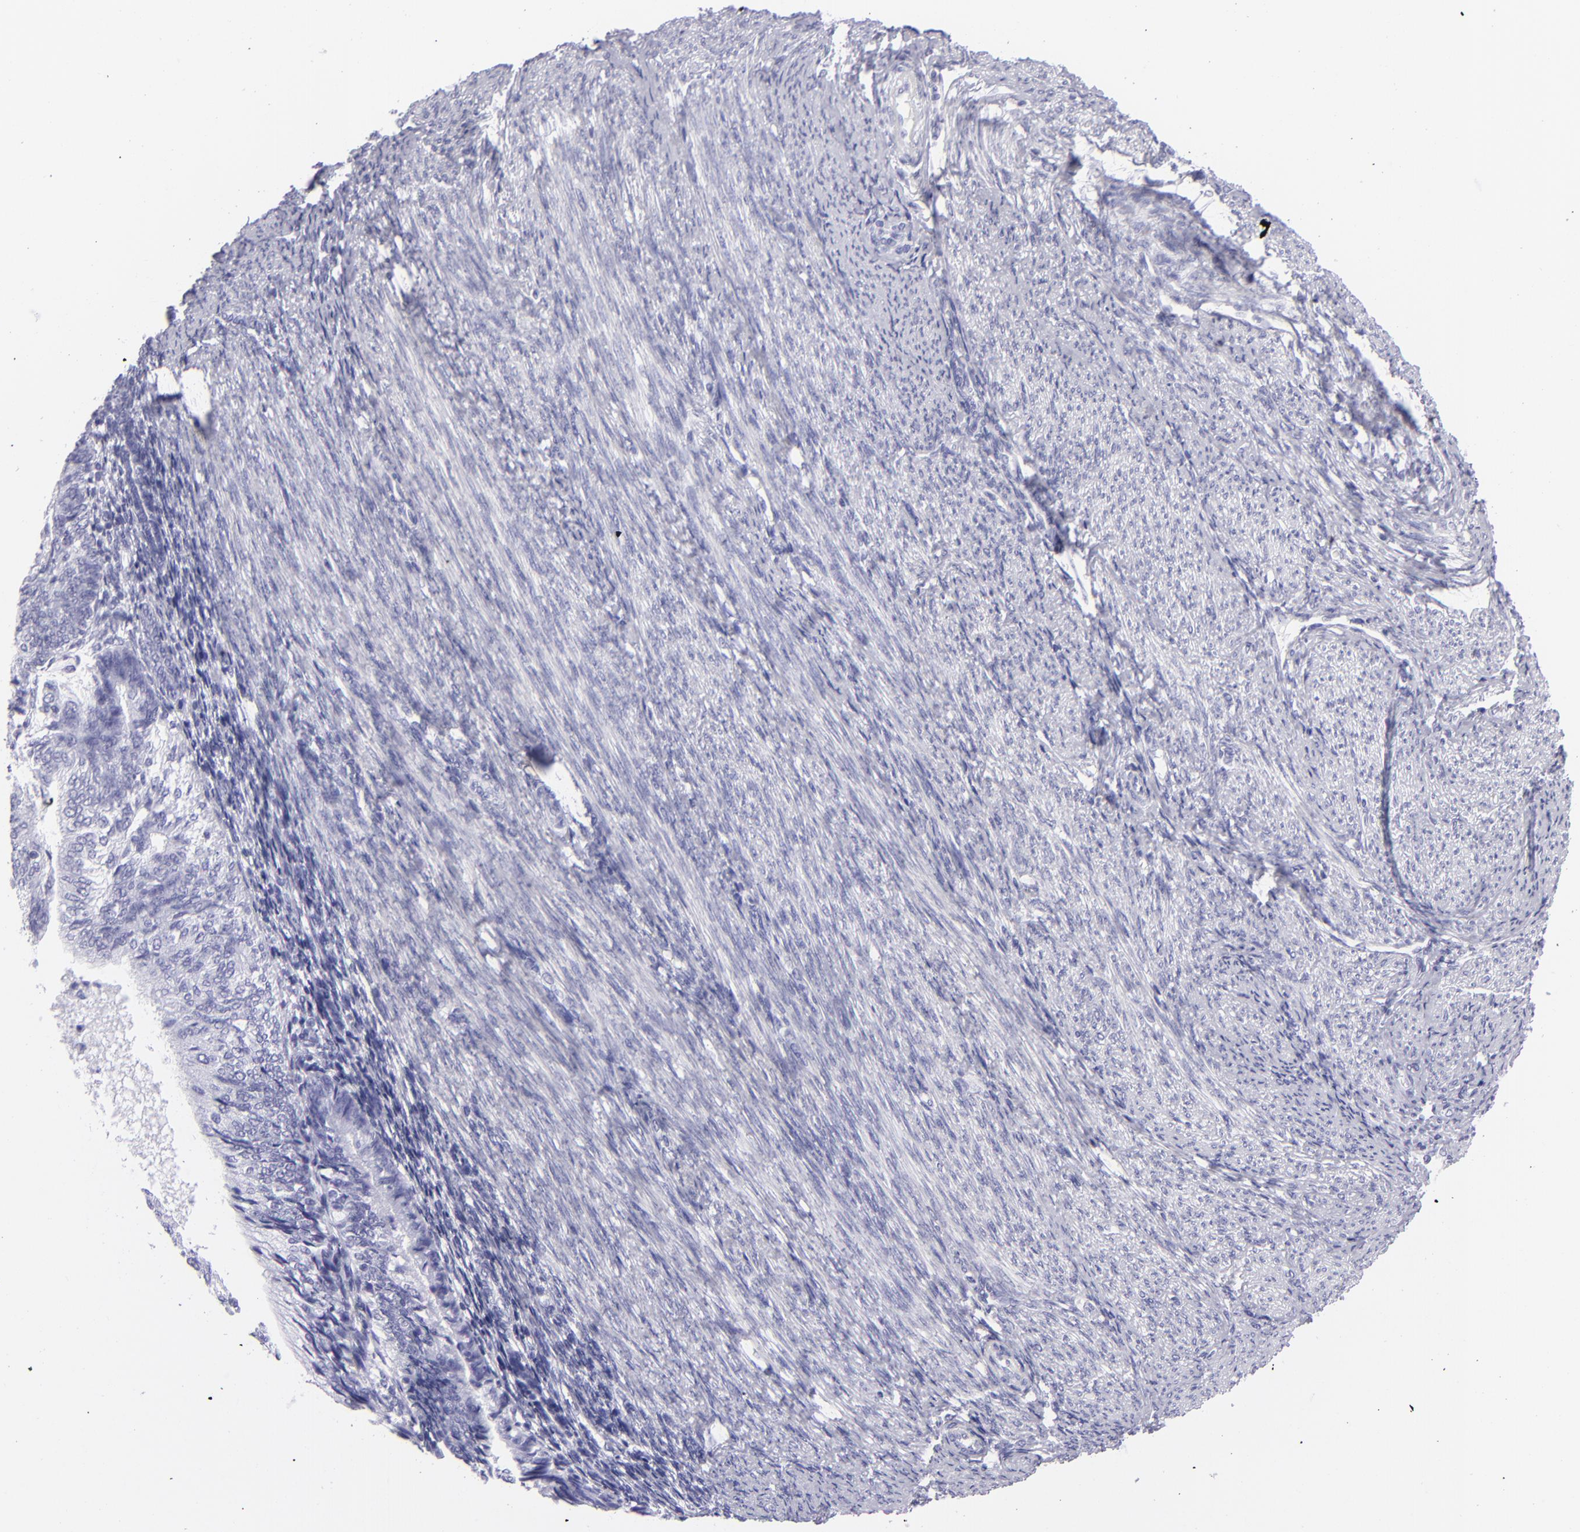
{"staining": {"intensity": "negative", "quantity": "none", "location": "none"}, "tissue": "endometrial cancer", "cell_type": "Tumor cells", "image_type": "cancer", "snomed": [{"axis": "morphology", "description": "Adenocarcinoma, NOS"}, {"axis": "topography", "description": "Endometrium"}], "caption": "Human endometrial cancer stained for a protein using immunohistochemistry shows no positivity in tumor cells.", "gene": "PVALB", "patient": {"sex": "female", "age": 55}}